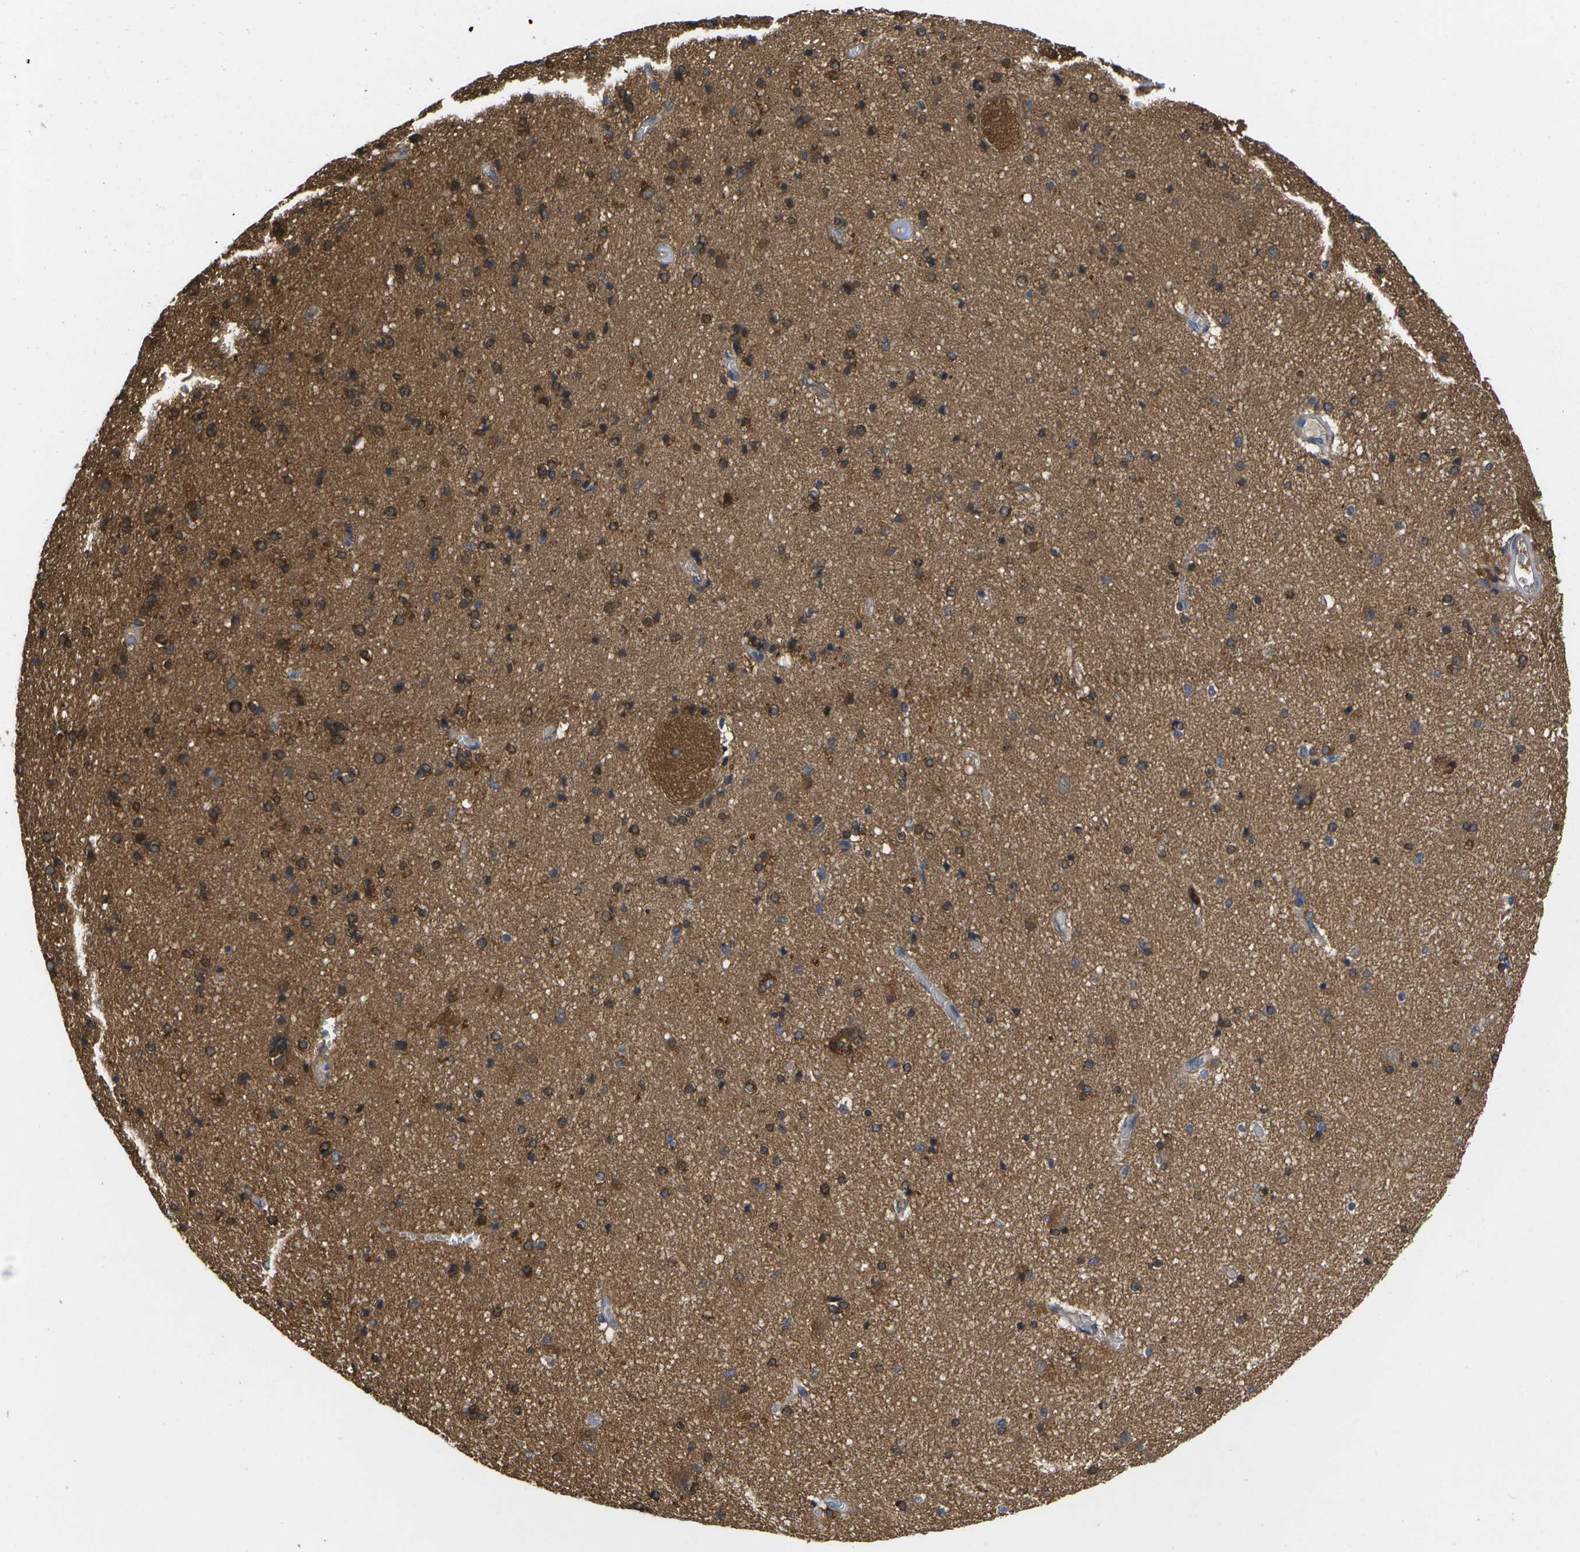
{"staining": {"intensity": "strong", "quantity": ">75%", "location": "cytoplasmic/membranous"}, "tissue": "hippocampus", "cell_type": "Glial cells", "image_type": "normal", "snomed": [{"axis": "morphology", "description": "Normal tissue, NOS"}, {"axis": "topography", "description": "Hippocampus"}], "caption": "A brown stain labels strong cytoplasmic/membranous expression of a protein in glial cells of benign hippocampus.", "gene": "DYSF", "patient": {"sex": "female", "age": 54}}